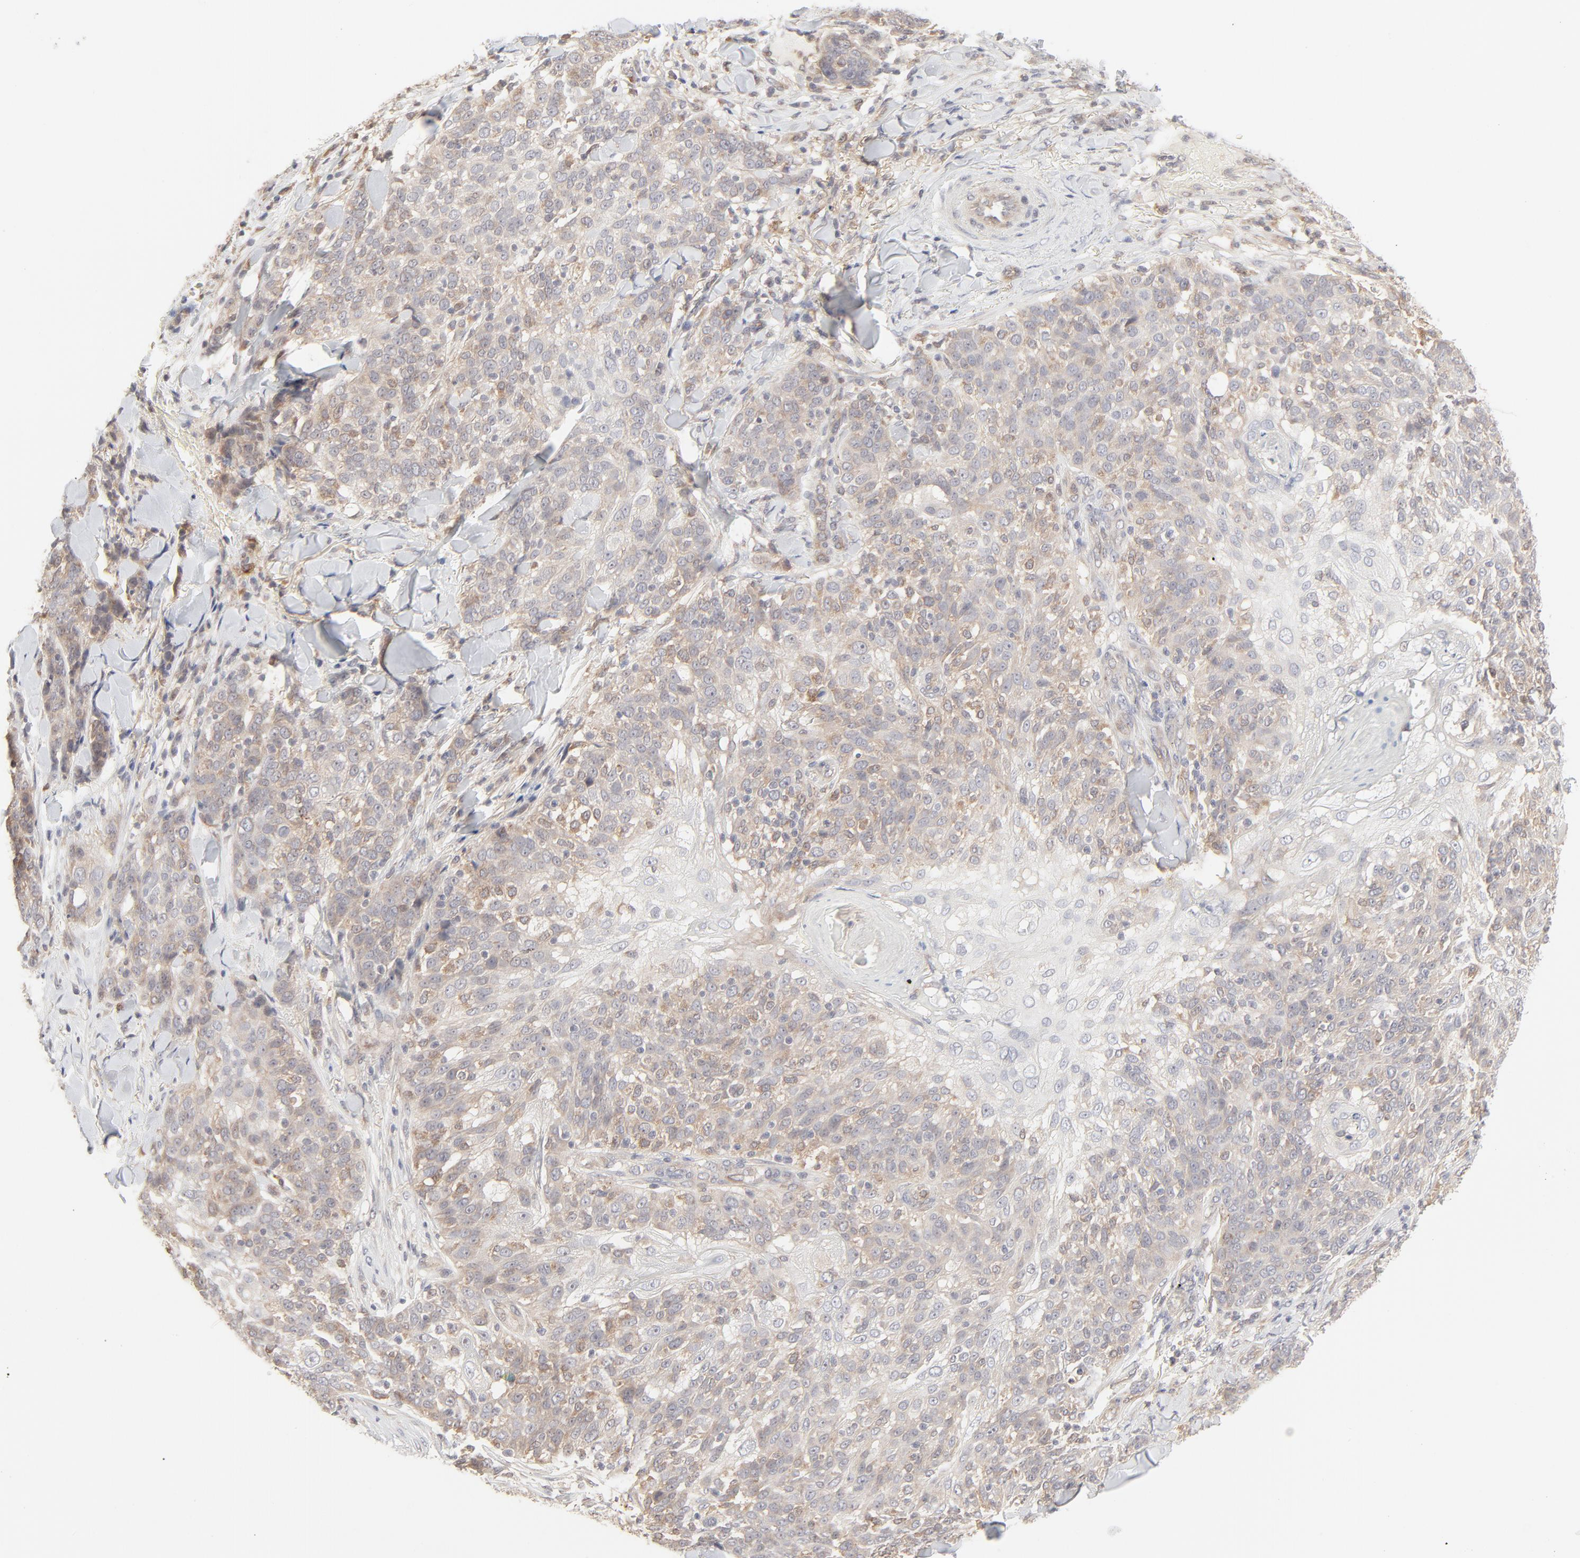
{"staining": {"intensity": "weak", "quantity": ">75%", "location": "cytoplasmic/membranous"}, "tissue": "skin cancer", "cell_type": "Tumor cells", "image_type": "cancer", "snomed": [{"axis": "morphology", "description": "Normal tissue, NOS"}, {"axis": "morphology", "description": "Squamous cell carcinoma, NOS"}, {"axis": "topography", "description": "Skin"}], "caption": "High-magnification brightfield microscopy of skin squamous cell carcinoma stained with DAB (brown) and counterstained with hematoxylin (blue). tumor cells exhibit weak cytoplasmic/membranous staining is appreciated in approximately>75% of cells.", "gene": "RAB5C", "patient": {"sex": "female", "age": 83}}